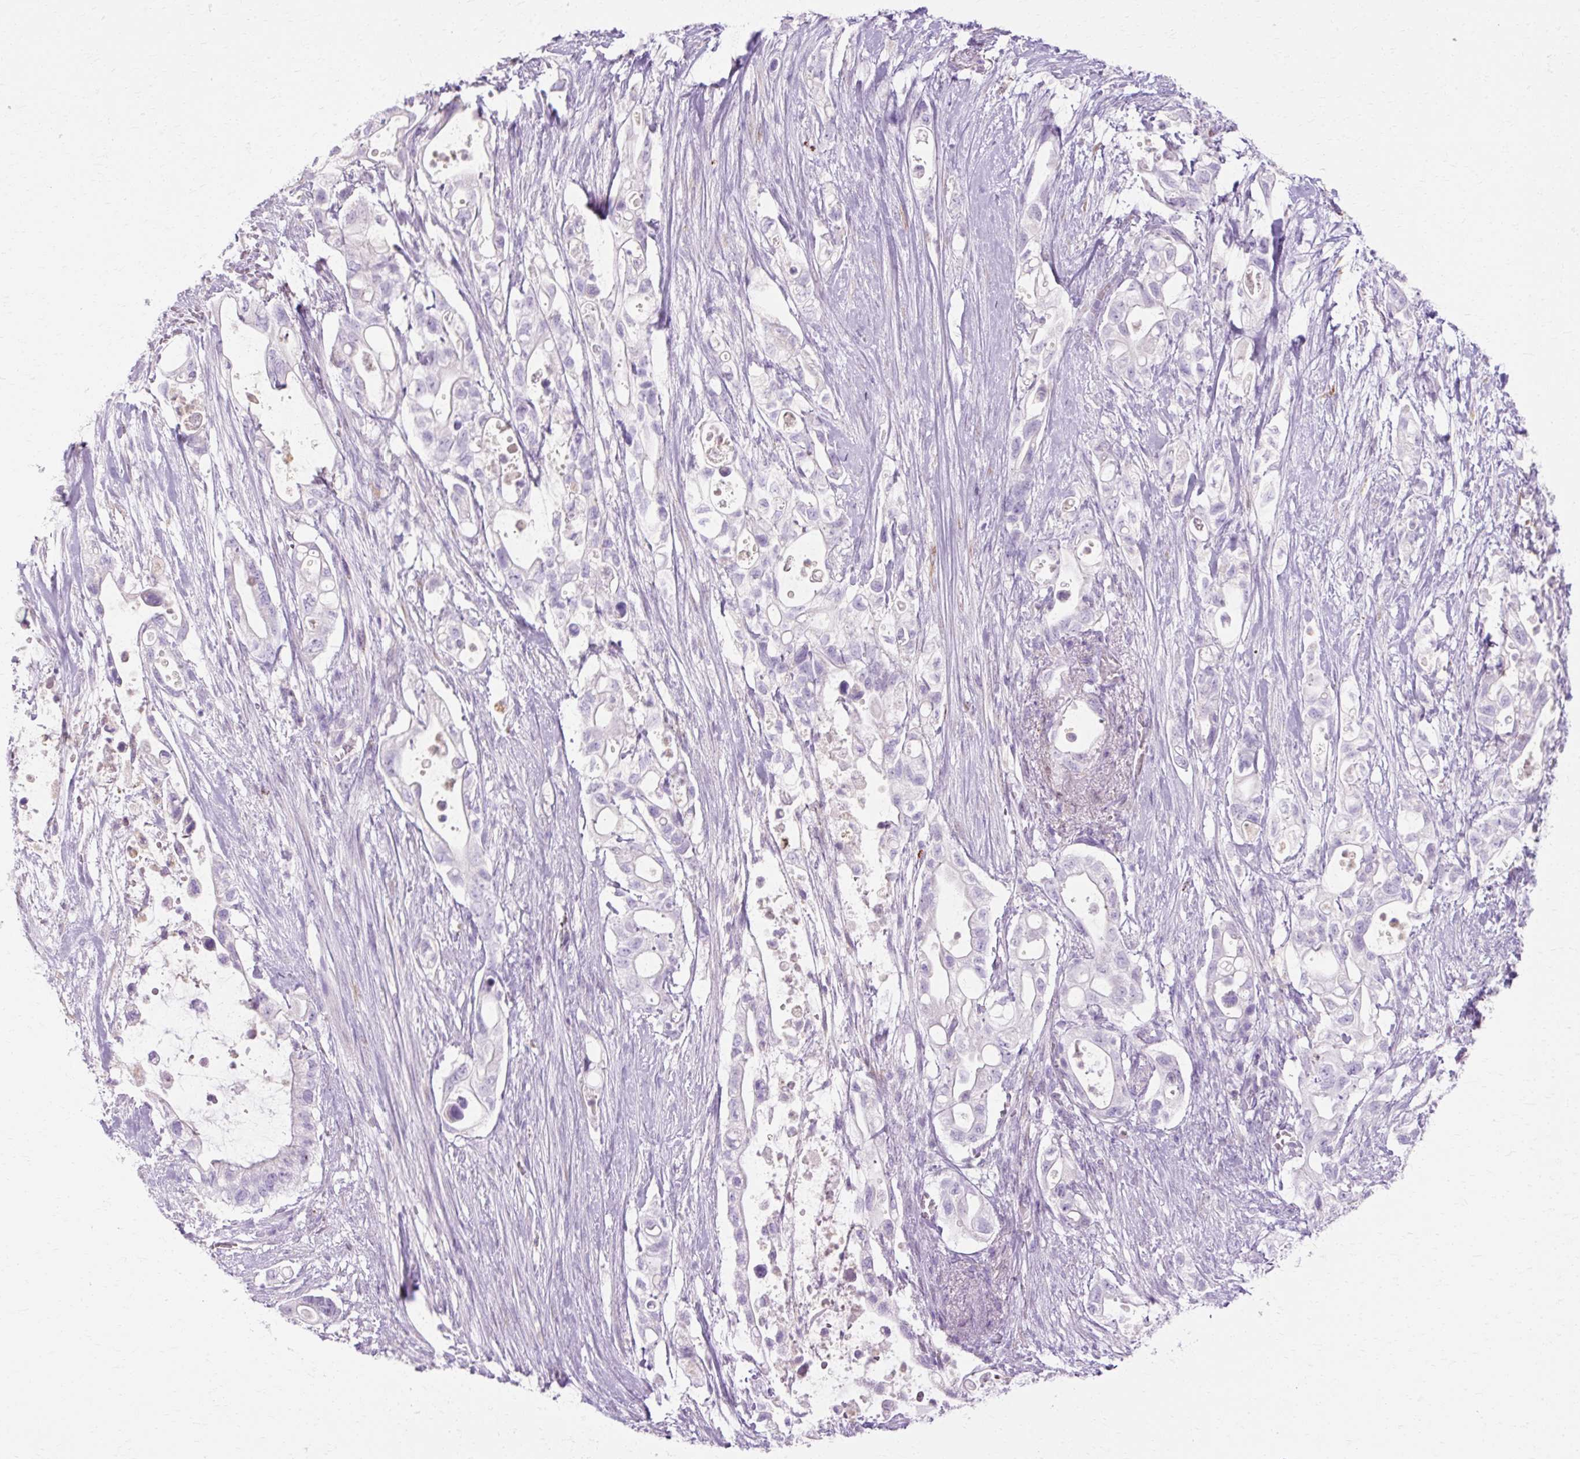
{"staining": {"intensity": "negative", "quantity": "none", "location": "none"}, "tissue": "pancreatic cancer", "cell_type": "Tumor cells", "image_type": "cancer", "snomed": [{"axis": "morphology", "description": "Adenocarcinoma, NOS"}, {"axis": "topography", "description": "Pancreas"}], "caption": "A high-resolution histopathology image shows IHC staining of adenocarcinoma (pancreatic), which shows no significant positivity in tumor cells.", "gene": "HSD11B1", "patient": {"sex": "female", "age": 72}}